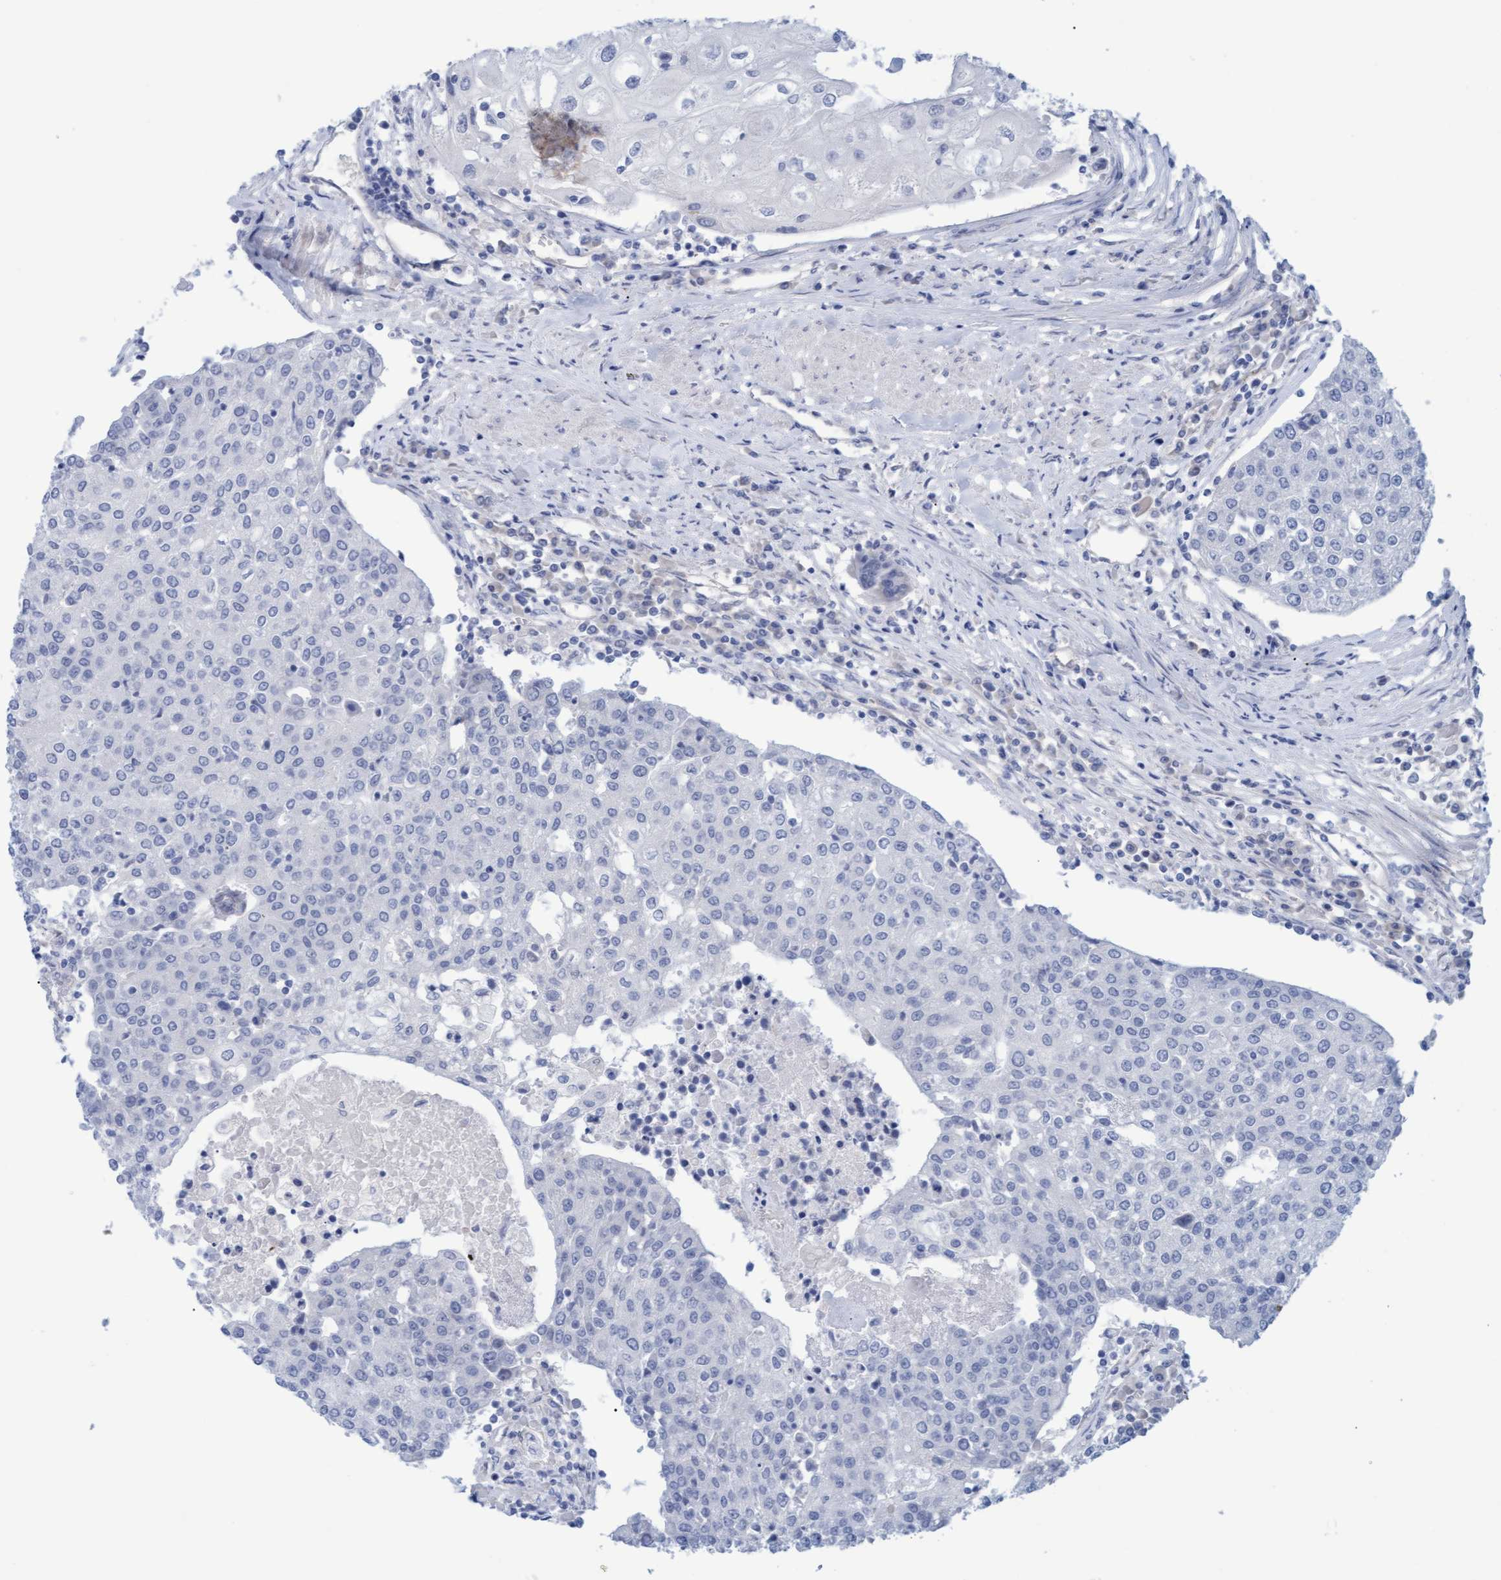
{"staining": {"intensity": "negative", "quantity": "none", "location": "none"}, "tissue": "urothelial cancer", "cell_type": "Tumor cells", "image_type": "cancer", "snomed": [{"axis": "morphology", "description": "Urothelial carcinoma, High grade"}, {"axis": "topography", "description": "Urinary bladder"}], "caption": "Immunohistochemistry histopathology image of neoplastic tissue: human urothelial carcinoma (high-grade) stained with DAB displays no significant protein positivity in tumor cells. (Brightfield microscopy of DAB IHC at high magnification).", "gene": "STXBP1", "patient": {"sex": "female", "age": 85}}